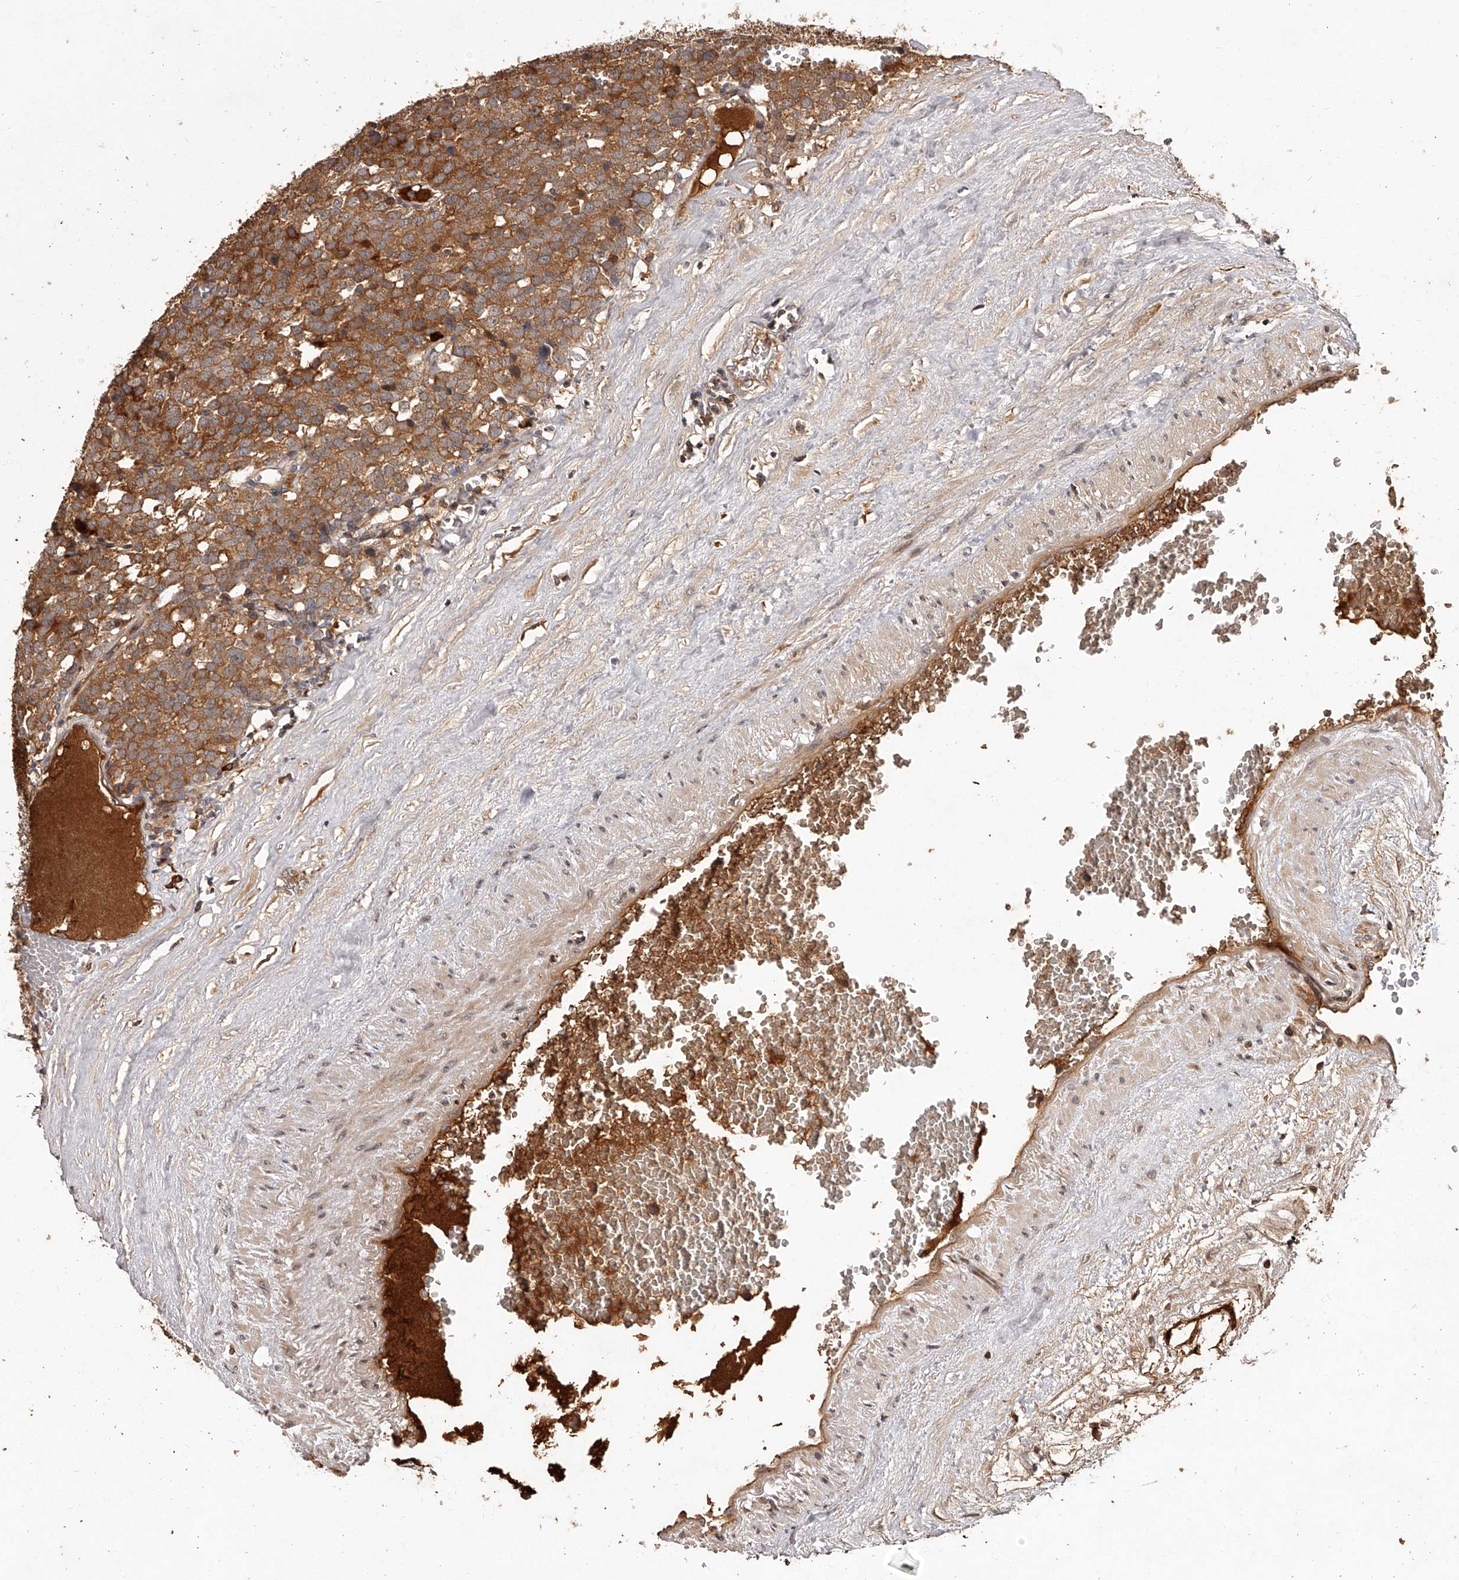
{"staining": {"intensity": "moderate", "quantity": ">75%", "location": "cytoplasmic/membranous"}, "tissue": "testis cancer", "cell_type": "Tumor cells", "image_type": "cancer", "snomed": [{"axis": "morphology", "description": "Seminoma, NOS"}, {"axis": "topography", "description": "Testis"}], "caption": "Immunohistochemical staining of human testis seminoma reveals moderate cytoplasmic/membranous protein staining in about >75% of tumor cells.", "gene": "CRYZL1", "patient": {"sex": "male", "age": 71}}